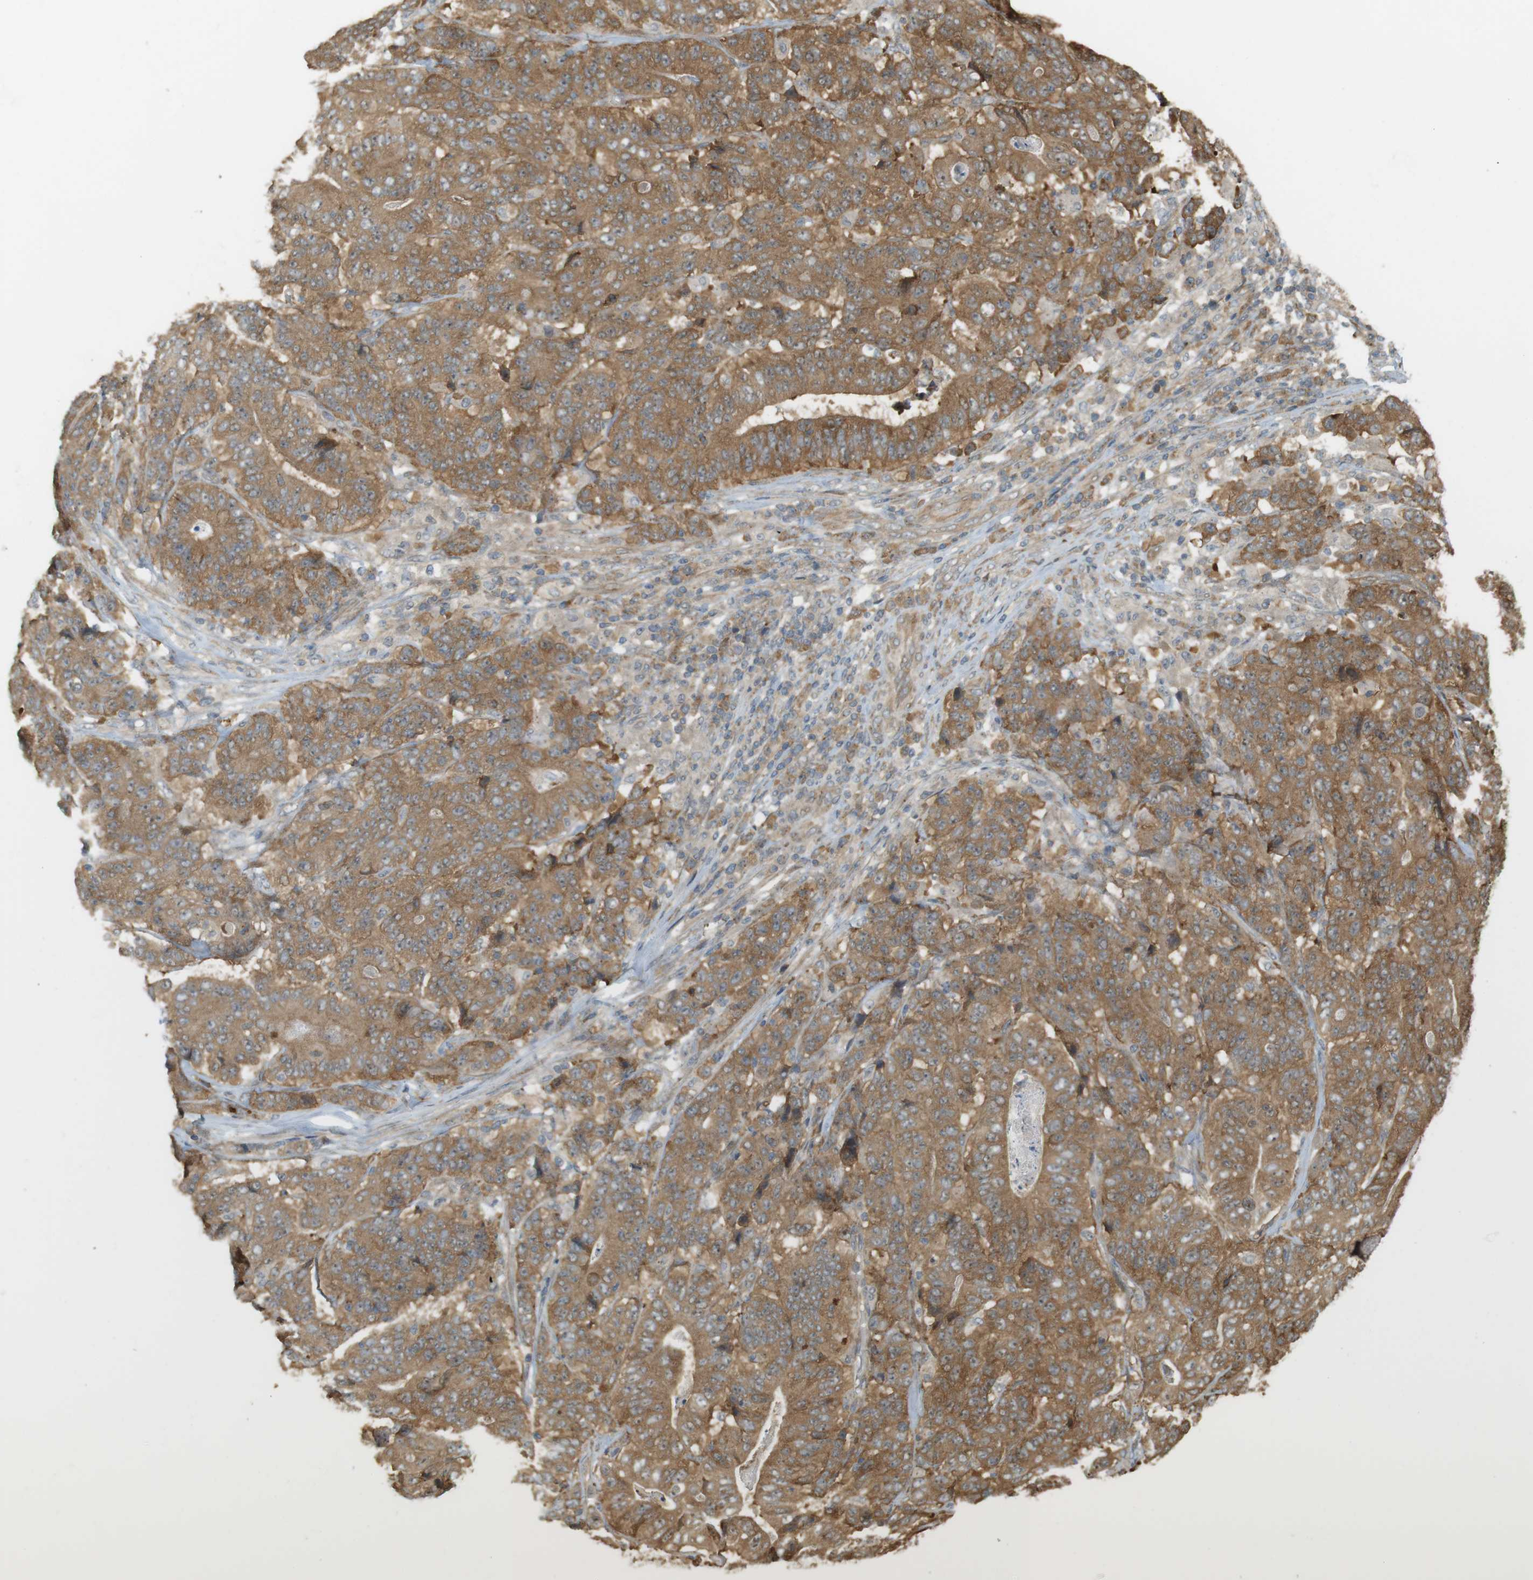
{"staining": {"intensity": "moderate", "quantity": ">75%", "location": "cytoplasmic/membranous,nuclear"}, "tissue": "stomach cancer", "cell_type": "Tumor cells", "image_type": "cancer", "snomed": [{"axis": "morphology", "description": "Adenocarcinoma, NOS"}, {"axis": "topography", "description": "Stomach"}], "caption": "Moderate cytoplasmic/membranous and nuclear protein expression is seen in approximately >75% of tumor cells in stomach adenocarcinoma. (brown staining indicates protein expression, while blue staining denotes nuclei).", "gene": "PA2G4", "patient": {"sex": "female", "age": 73}}